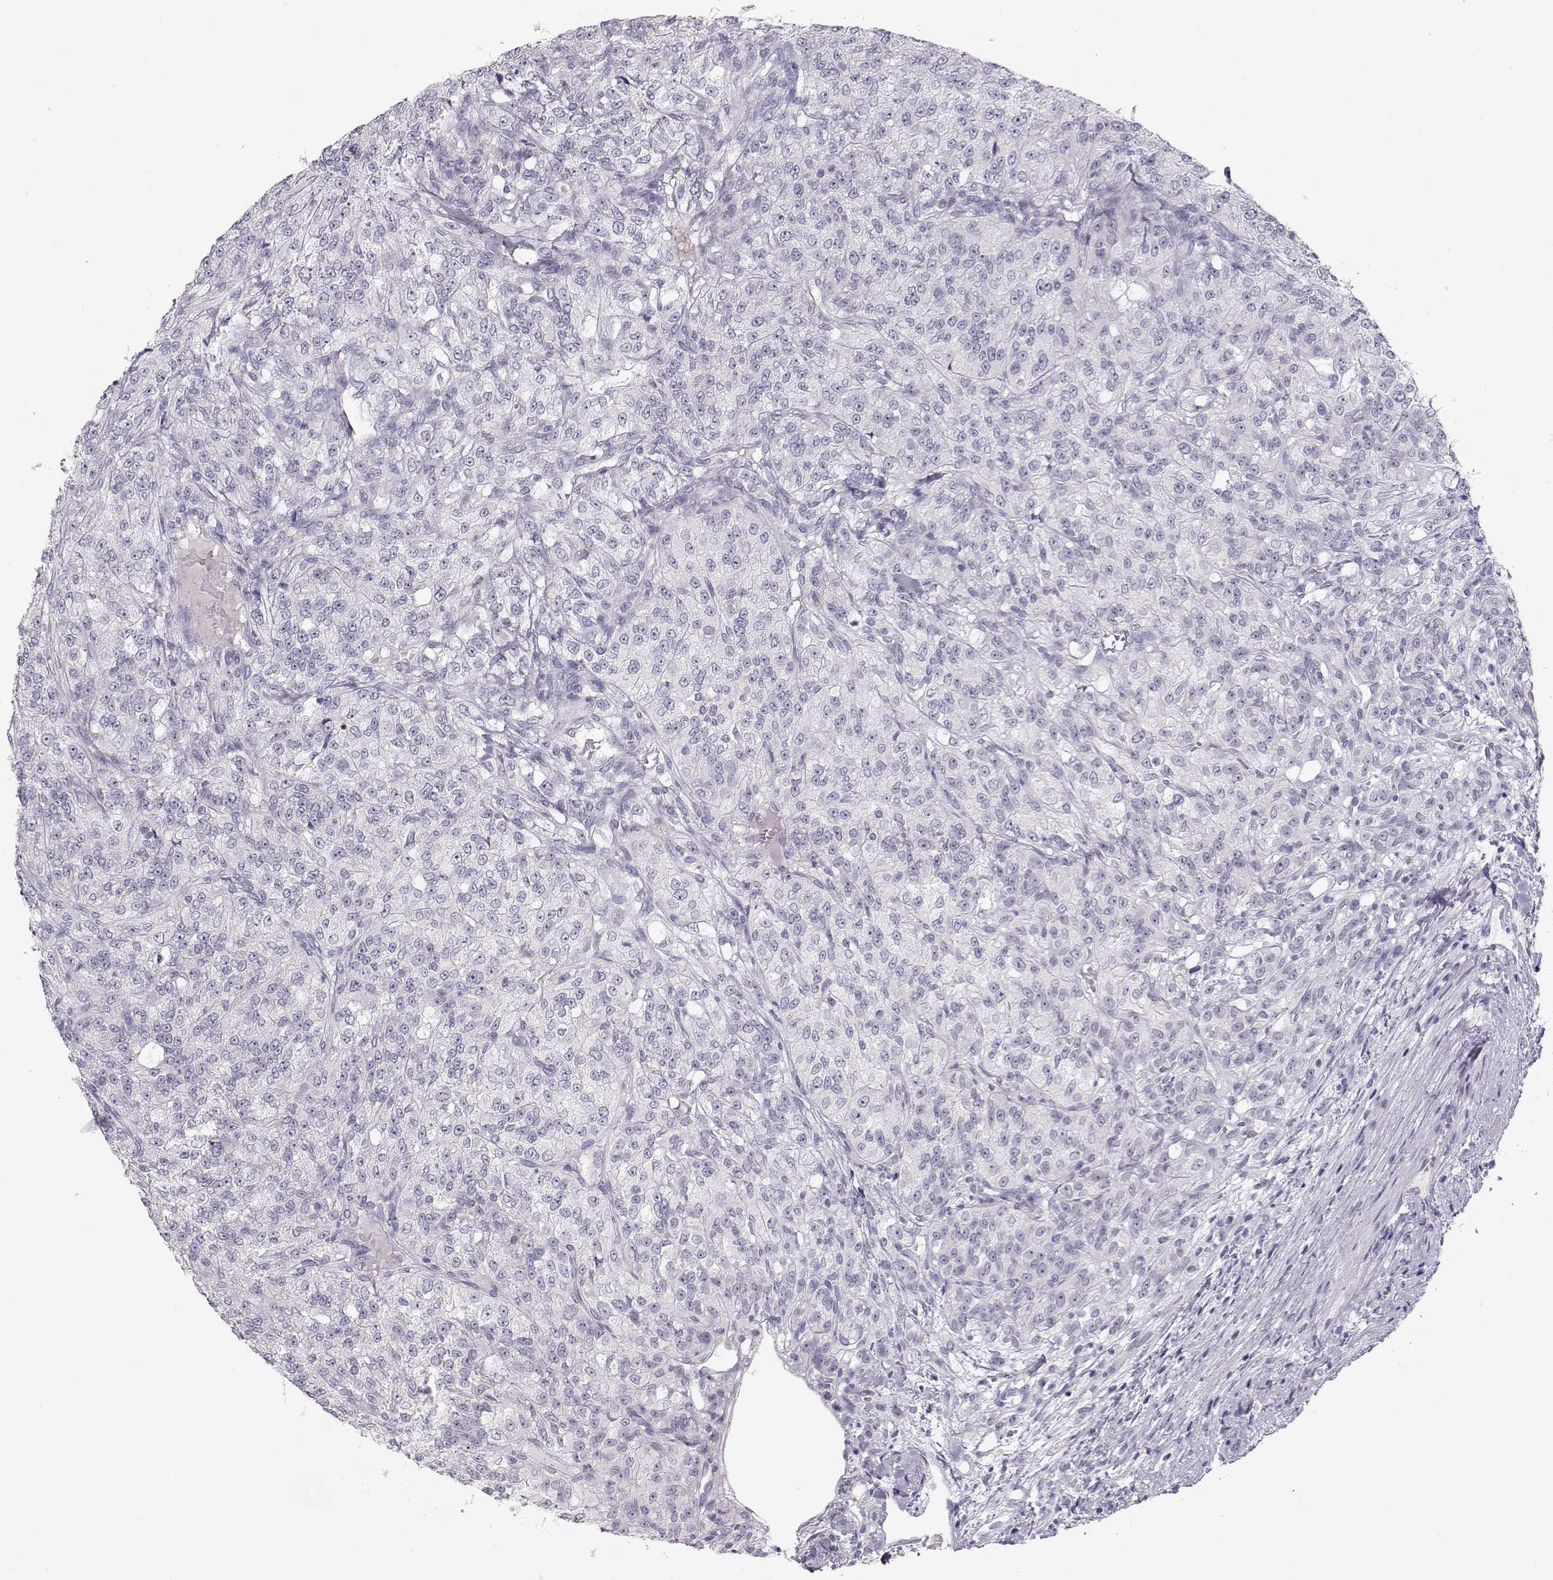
{"staining": {"intensity": "negative", "quantity": "none", "location": "none"}, "tissue": "renal cancer", "cell_type": "Tumor cells", "image_type": "cancer", "snomed": [{"axis": "morphology", "description": "Adenocarcinoma, NOS"}, {"axis": "topography", "description": "Kidney"}], "caption": "Immunohistochemistry (IHC) photomicrograph of renal adenocarcinoma stained for a protein (brown), which reveals no staining in tumor cells.", "gene": "IMPG1", "patient": {"sex": "female", "age": 63}}